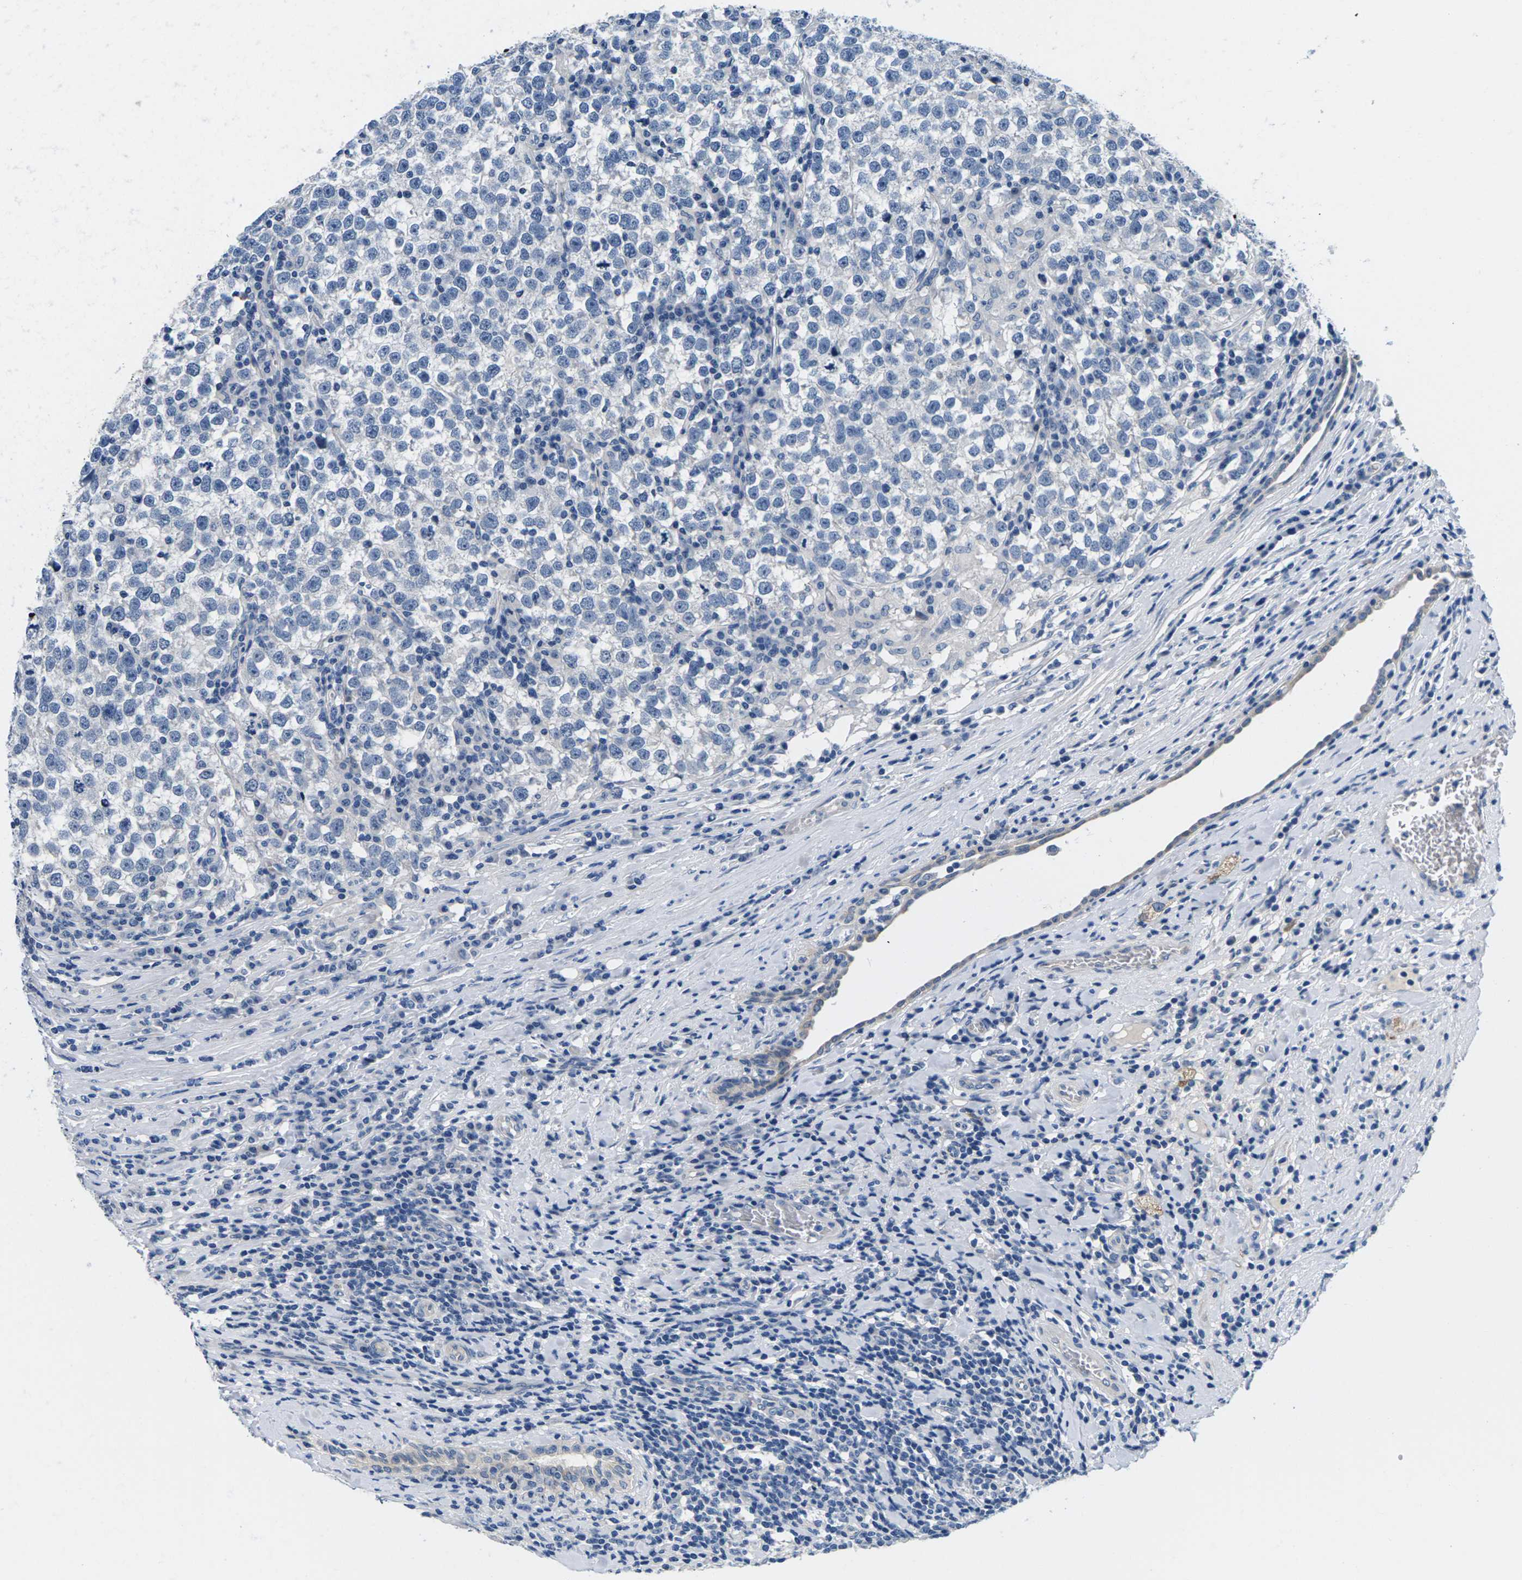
{"staining": {"intensity": "negative", "quantity": "none", "location": "none"}, "tissue": "testis cancer", "cell_type": "Tumor cells", "image_type": "cancer", "snomed": [{"axis": "morphology", "description": "Normal tissue, NOS"}, {"axis": "morphology", "description": "Seminoma, NOS"}, {"axis": "topography", "description": "Testis"}], "caption": "Protein analysis of testis cancer (seminoma) displays no significant expression in tumor cells.", "gene": "TSPAN2", "patient": {"sex": "male", "age": 43}}